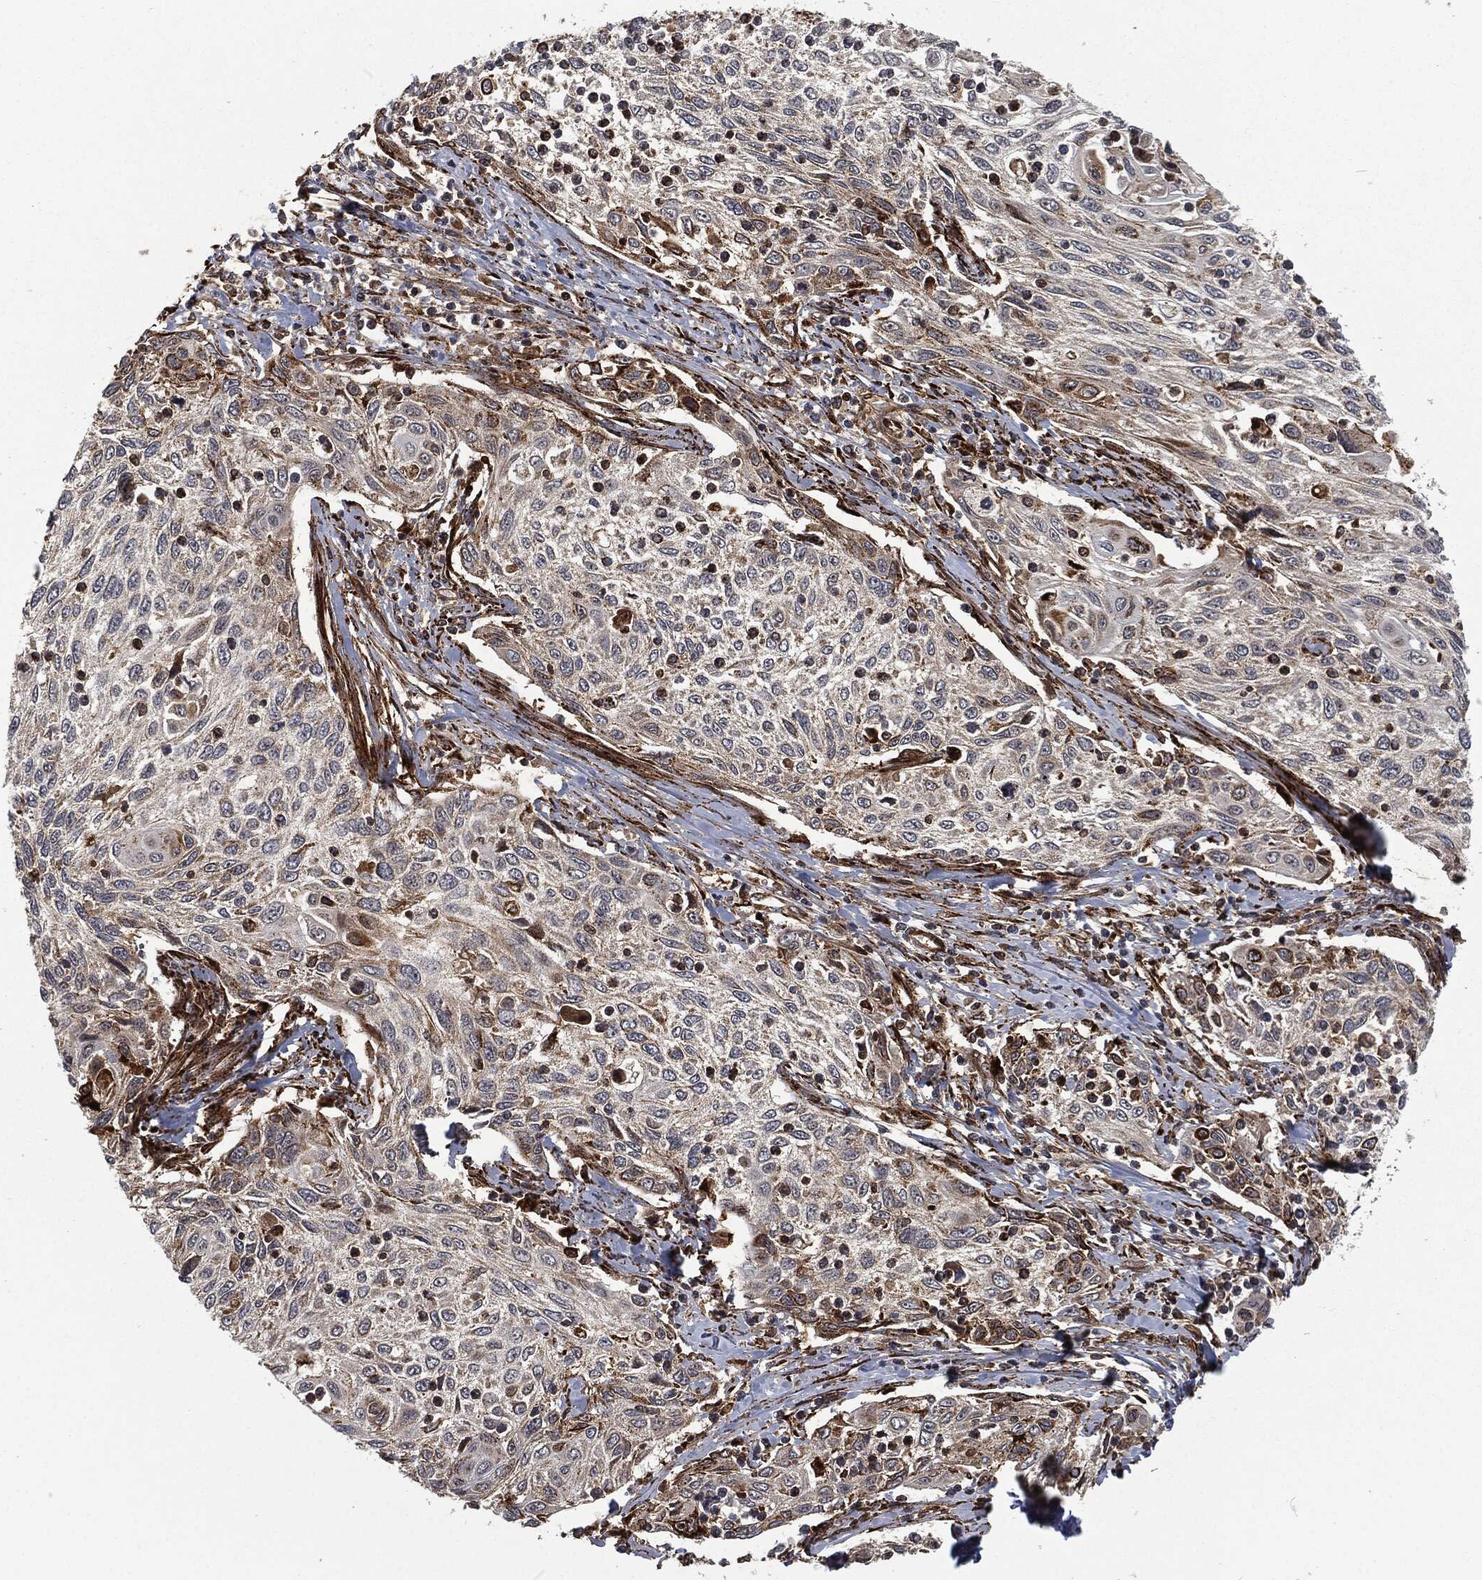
{"staining": {"intensity": "negative", "quantity": "none", "location": "none"}, "tissue": "cervical cancer", "cell_type": "Tumor cells", "image_type": "cancer", "snomed": [{"axis": "morphology", "description": "Squamous cell carcinoma, NOS"}, {"axis": "topography", "description": "Cervix"}], "caption": "Tumor cells show no significant expression in cervical cancer (squamous cell carcinoma). The staining is performed using DAB brown chromogen with nuclei counter-stained in using hematoxylin.", "gene": "RFTN1", "patient": {"sex": "female", "age": 70}}